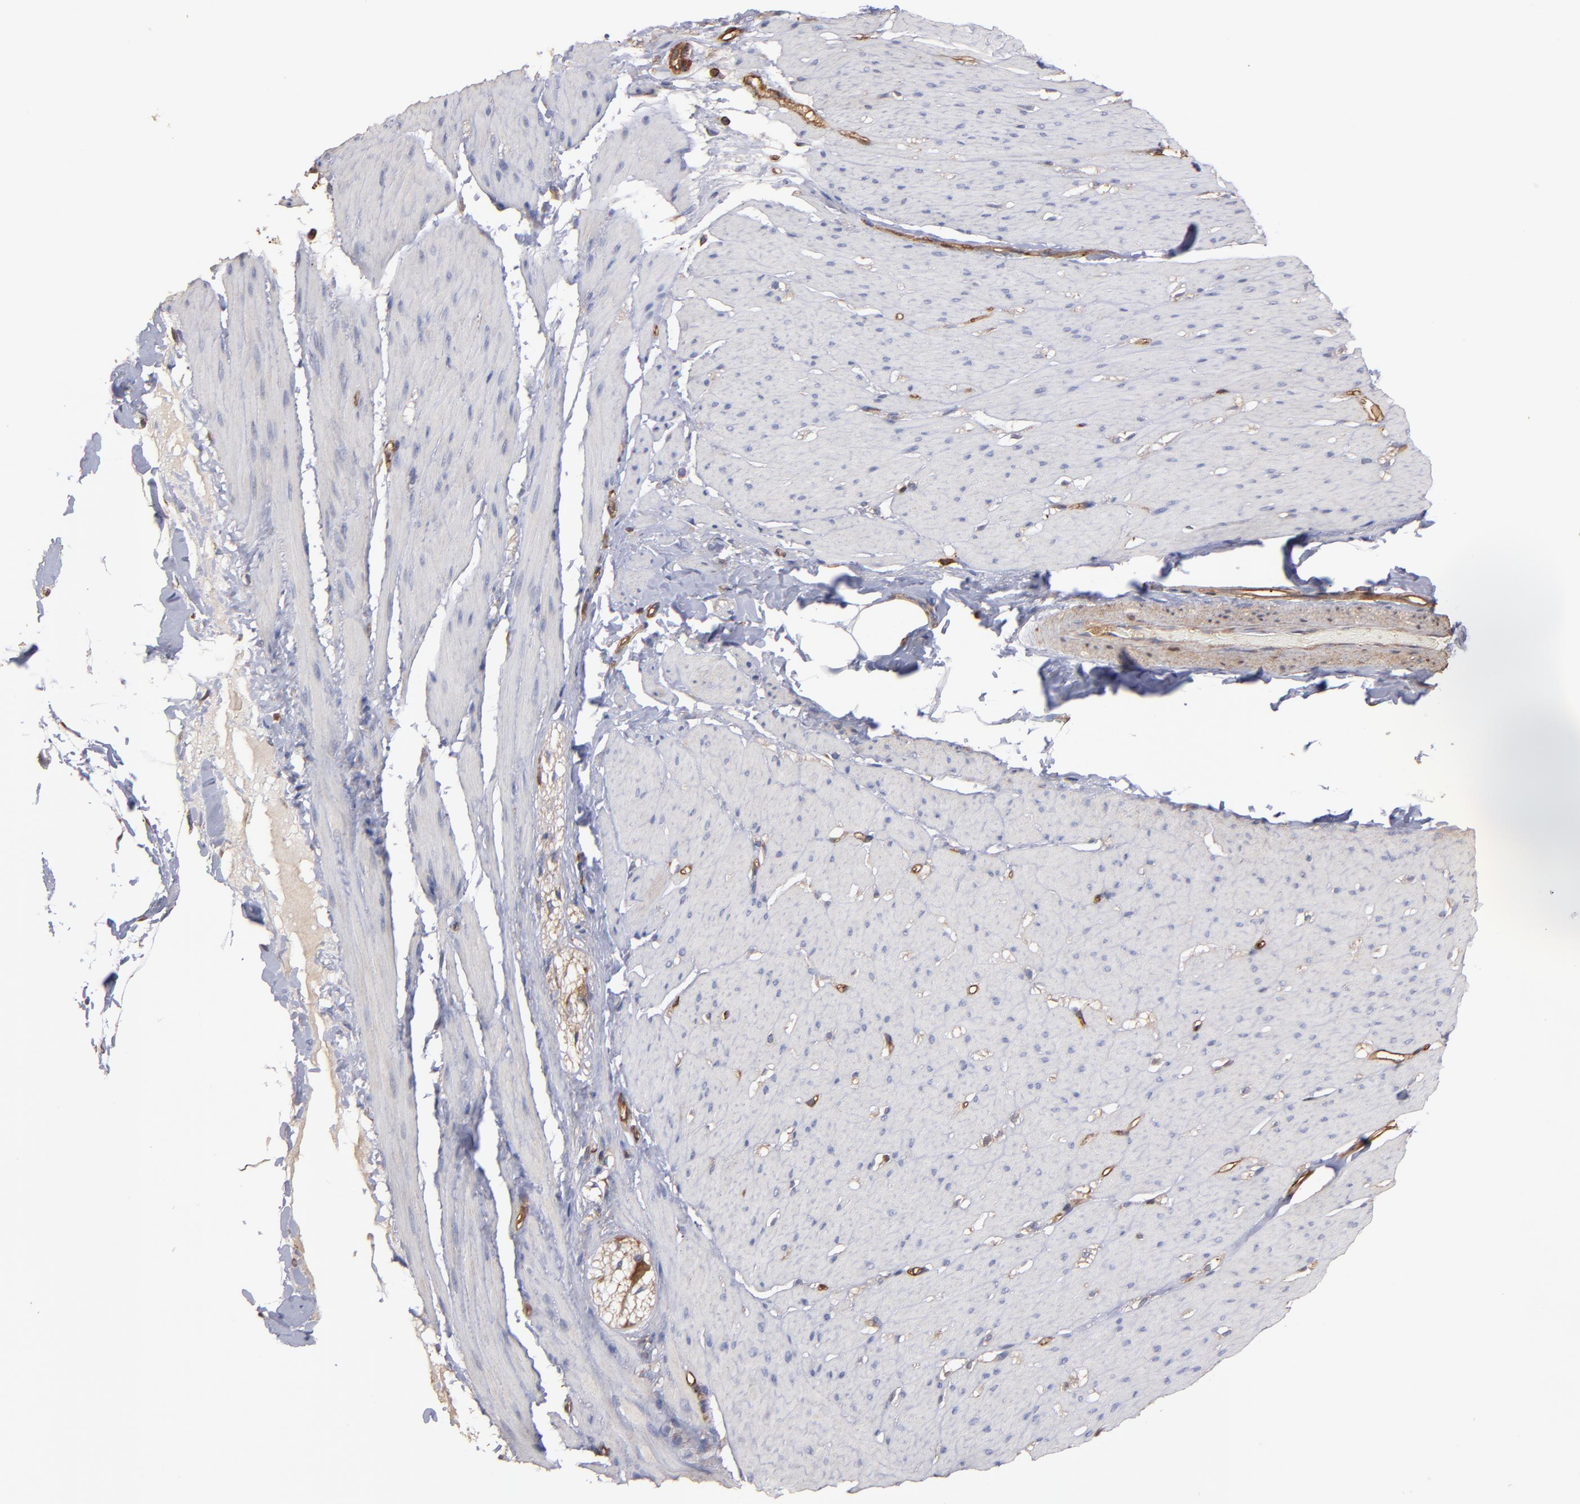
{"staining": {"intensity": "moderate", "quantity": ">75%", "location": "cytoplasmic/membranous,nuclear"}, "tissue": "smooth muscle", "cell_type": "Smooth muscle cells", "image_type": "normal", "snomed": [{"axis": "morphology", "description": "Normal tissue, NOS"}, {"axis": "topography", "description": "Smooth muscle"}, {"axis": "topography", "description": "Colon"}], "caption": "Immunohistochemistry (IHC) staining of normal smooth muscle, which shows medium levels of moderate cytoplasmic/membranous,nuclear positivity in approximately >75% of smooth muscle cells indicating moderate cytoplasmic/membranous,nuclear protein positivity. The staining was performed using DAB (brown) for protein detection and nuclei were counterstained in hematoxylin (blue).", "gene": "ACTN4", "patient": {"sex": "male", "age": 67}}